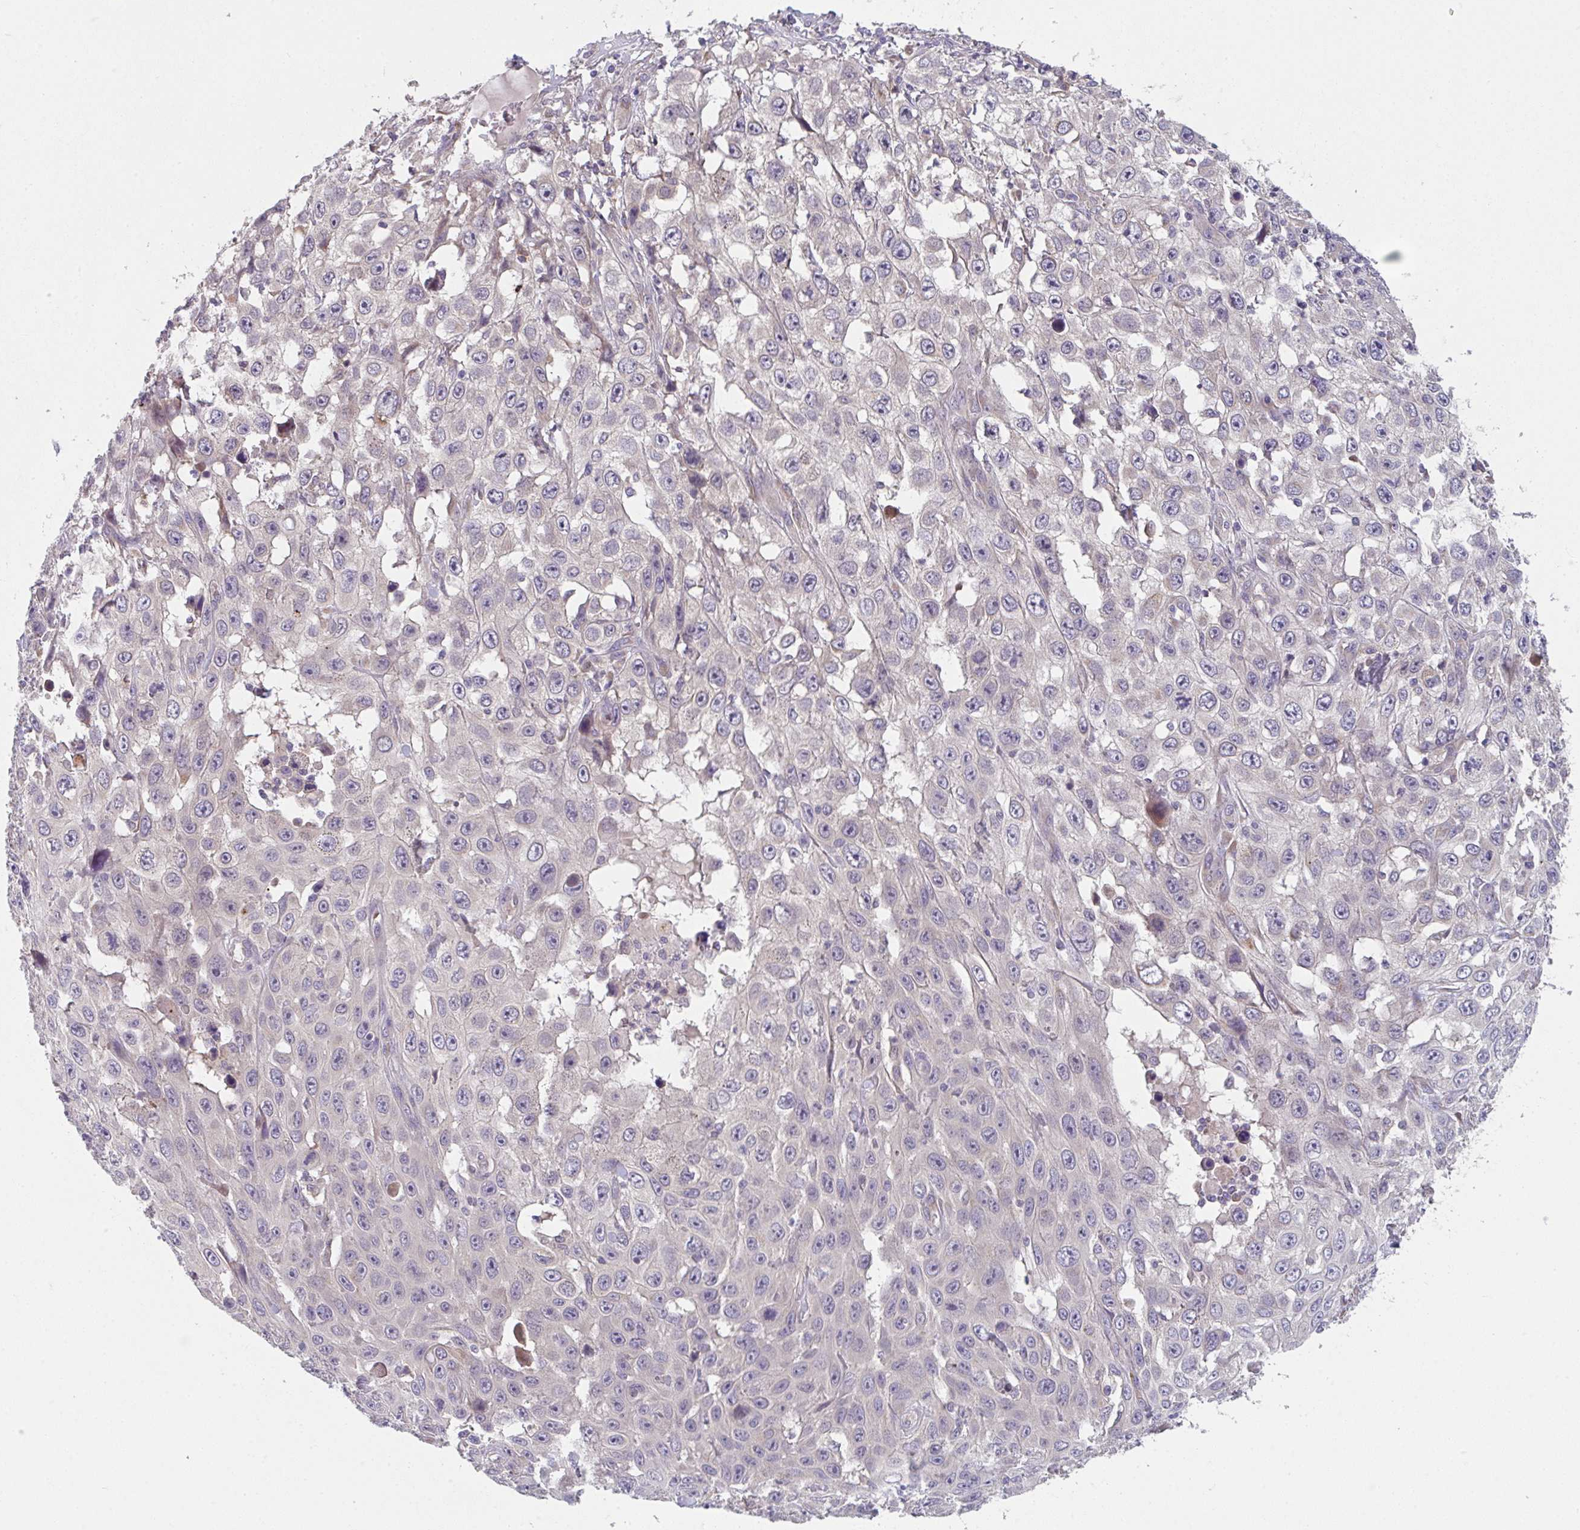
{"staining": {"intensity": "negative", "quantity": "none", "location": "none"}, "tissue": "skin cancer", "cell_type": "Tumor cells", "image_type": "cancer", "snomed": [{"axis": "morphology", "description": "Squamous cell carcinoma, NOS"}, {"axis": "topography", "description": "Skin"}], "caption": "DAB (3,3'-diaminobenzidine) immunohistochemical staining of human skin squamous cell carcinoma reveals no significant staining in tumor cells.", "gene": "TSPAN31", "patient": {"sex": "male", "age": 82}}